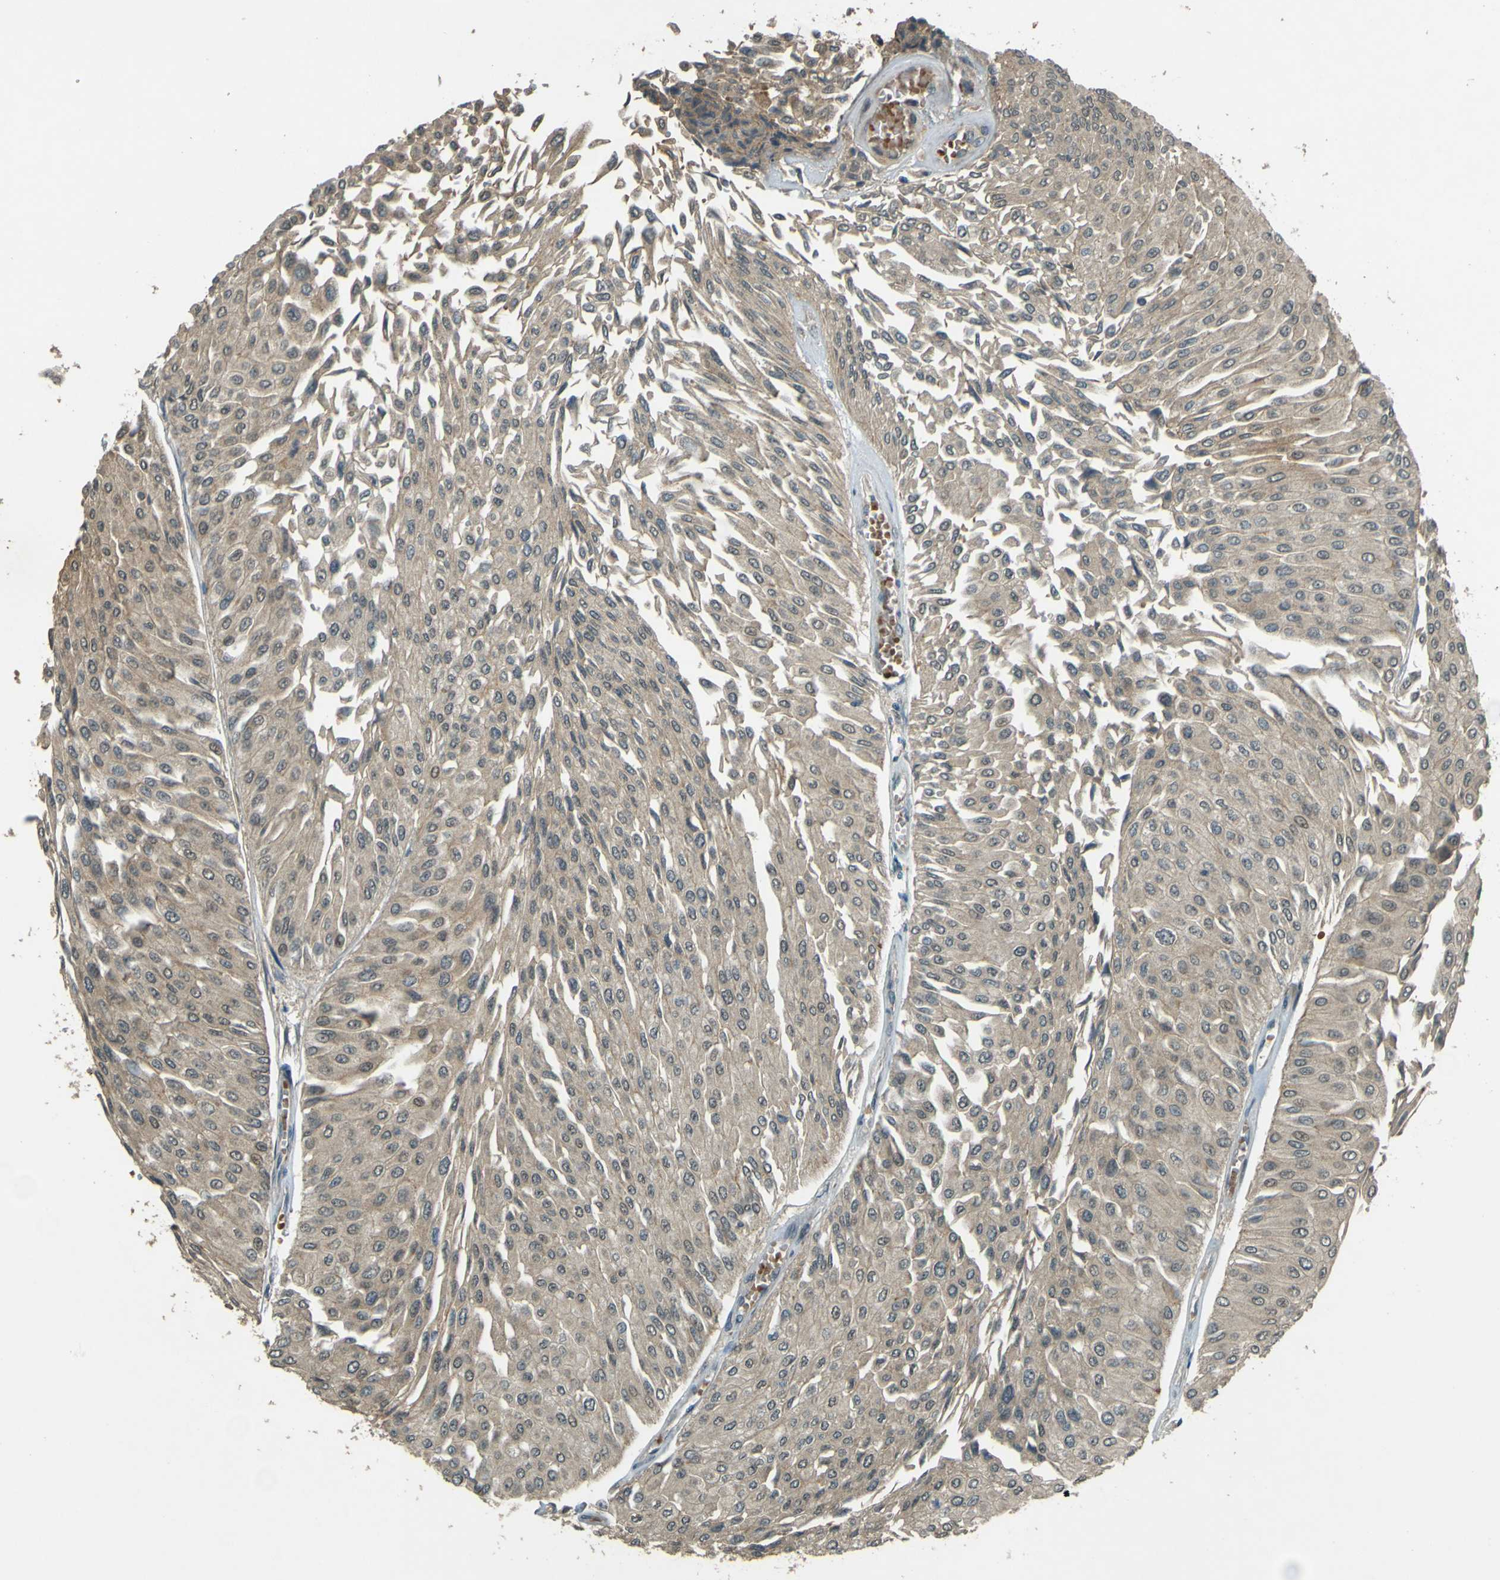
{"staining": {"intensity": "weak", "quantity": ">75%", "location": "cytoplasmic/membranous"}, "tissue": "urothelial cancer", "cell_type": "Tumor cells", "image_type": "cancer", "snomed": [{"axis": "morphology", "description": "Urothelial carcinoma, Low grade"}, {"axis": "topography", "description": "Urinary bladder"}], "caption": "A histopathology image of human urothelial cancer stained for a protein reveals weak cytoplasmic/membranous brown staining in tumor cells.", "gene": "MPDZ", "patient": {"sex": "male", "age": 67}}